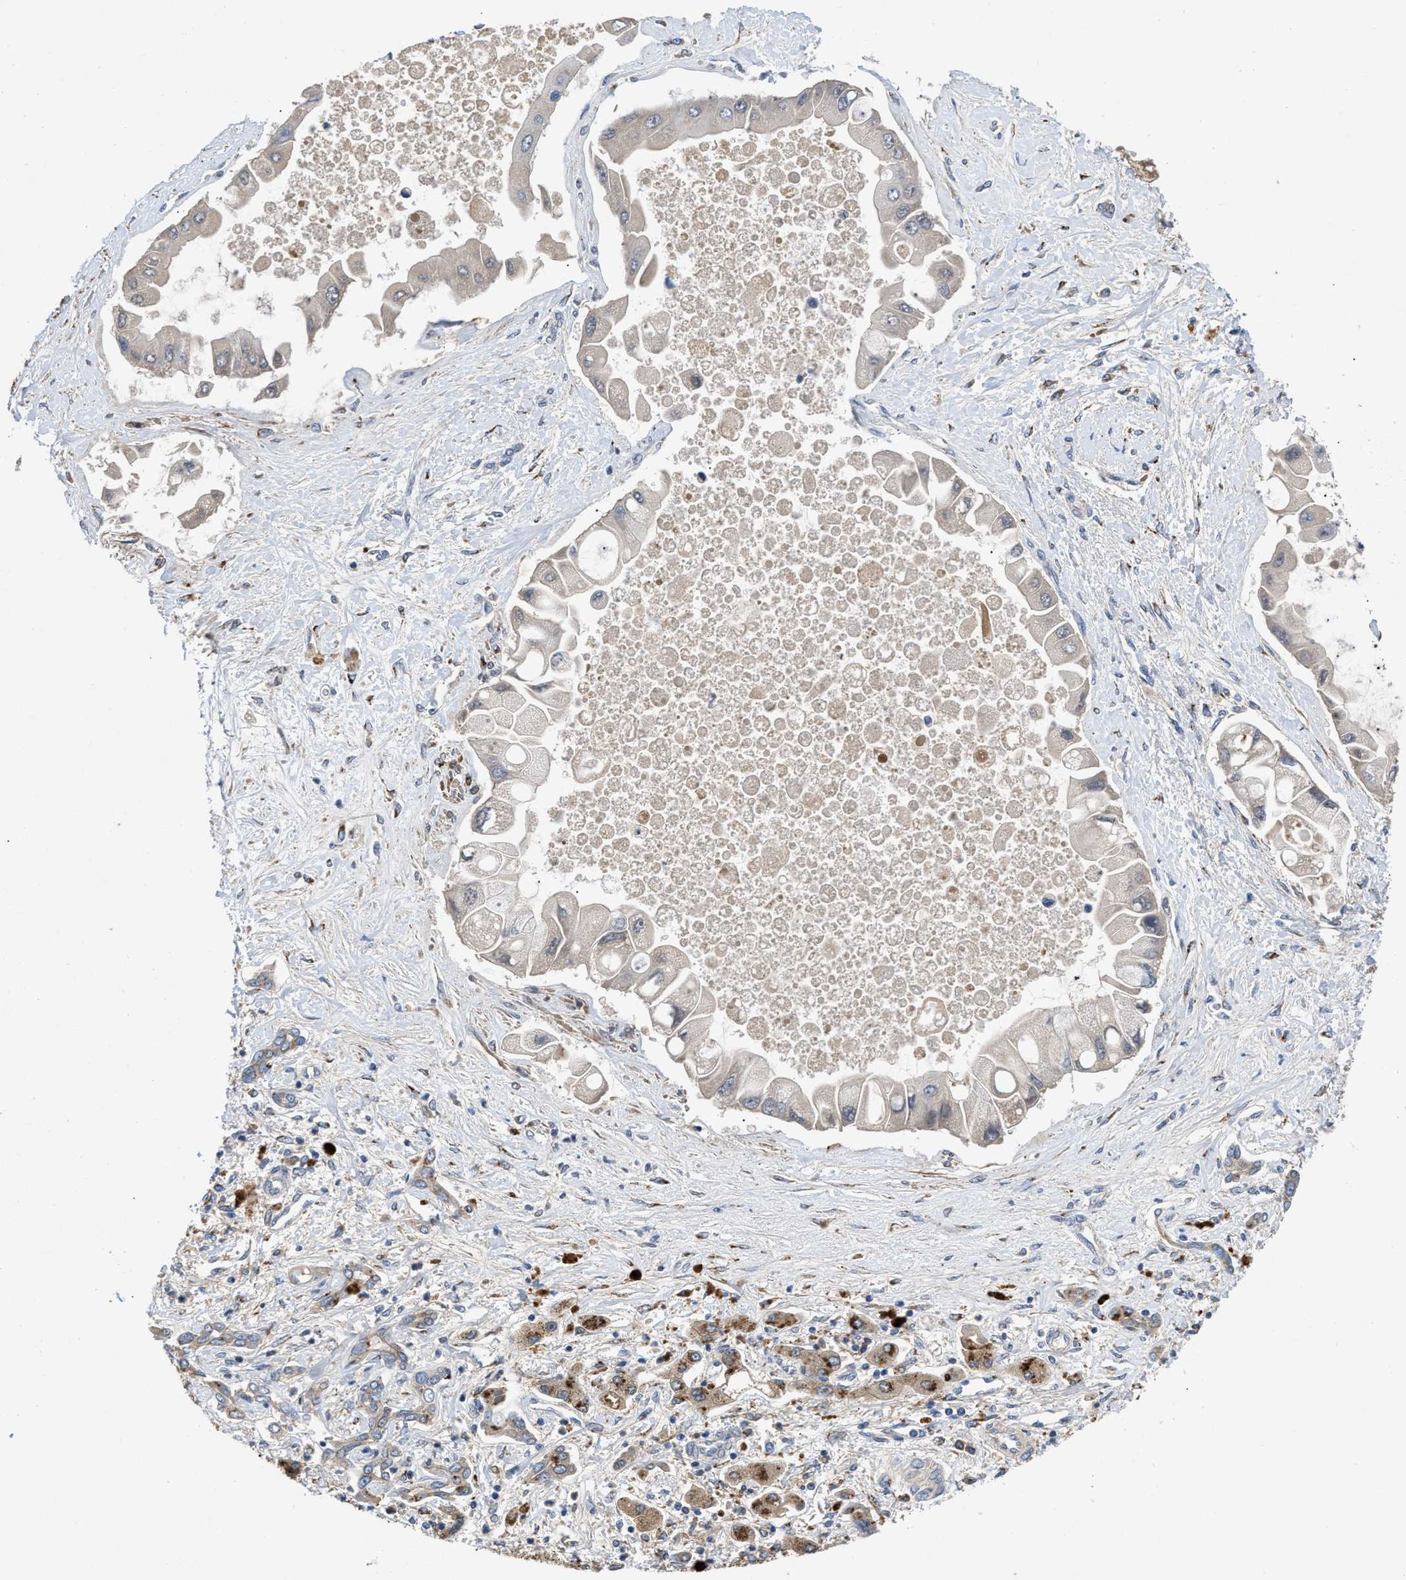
{"staining": {"intensity": "negative", "quantity": "none", "location": "none"}, "tissue": "liver cancer", "cell_type": "Tumor cells", "image_type": "cancer", "snomed": [{"axis": "morphology", "description": "Cholangiocarcinoma"}, {"axis": "topography", "description": "Liver"}], "caption": "DAB (3,3'-diaminobenzidine) immunohistochemical staining of human liver cancer (cholangiocarcinoma) reveals no significant expression in tumor cells.", "gene": "SIK2", "patient": {"sex": "male", "age": 50}}